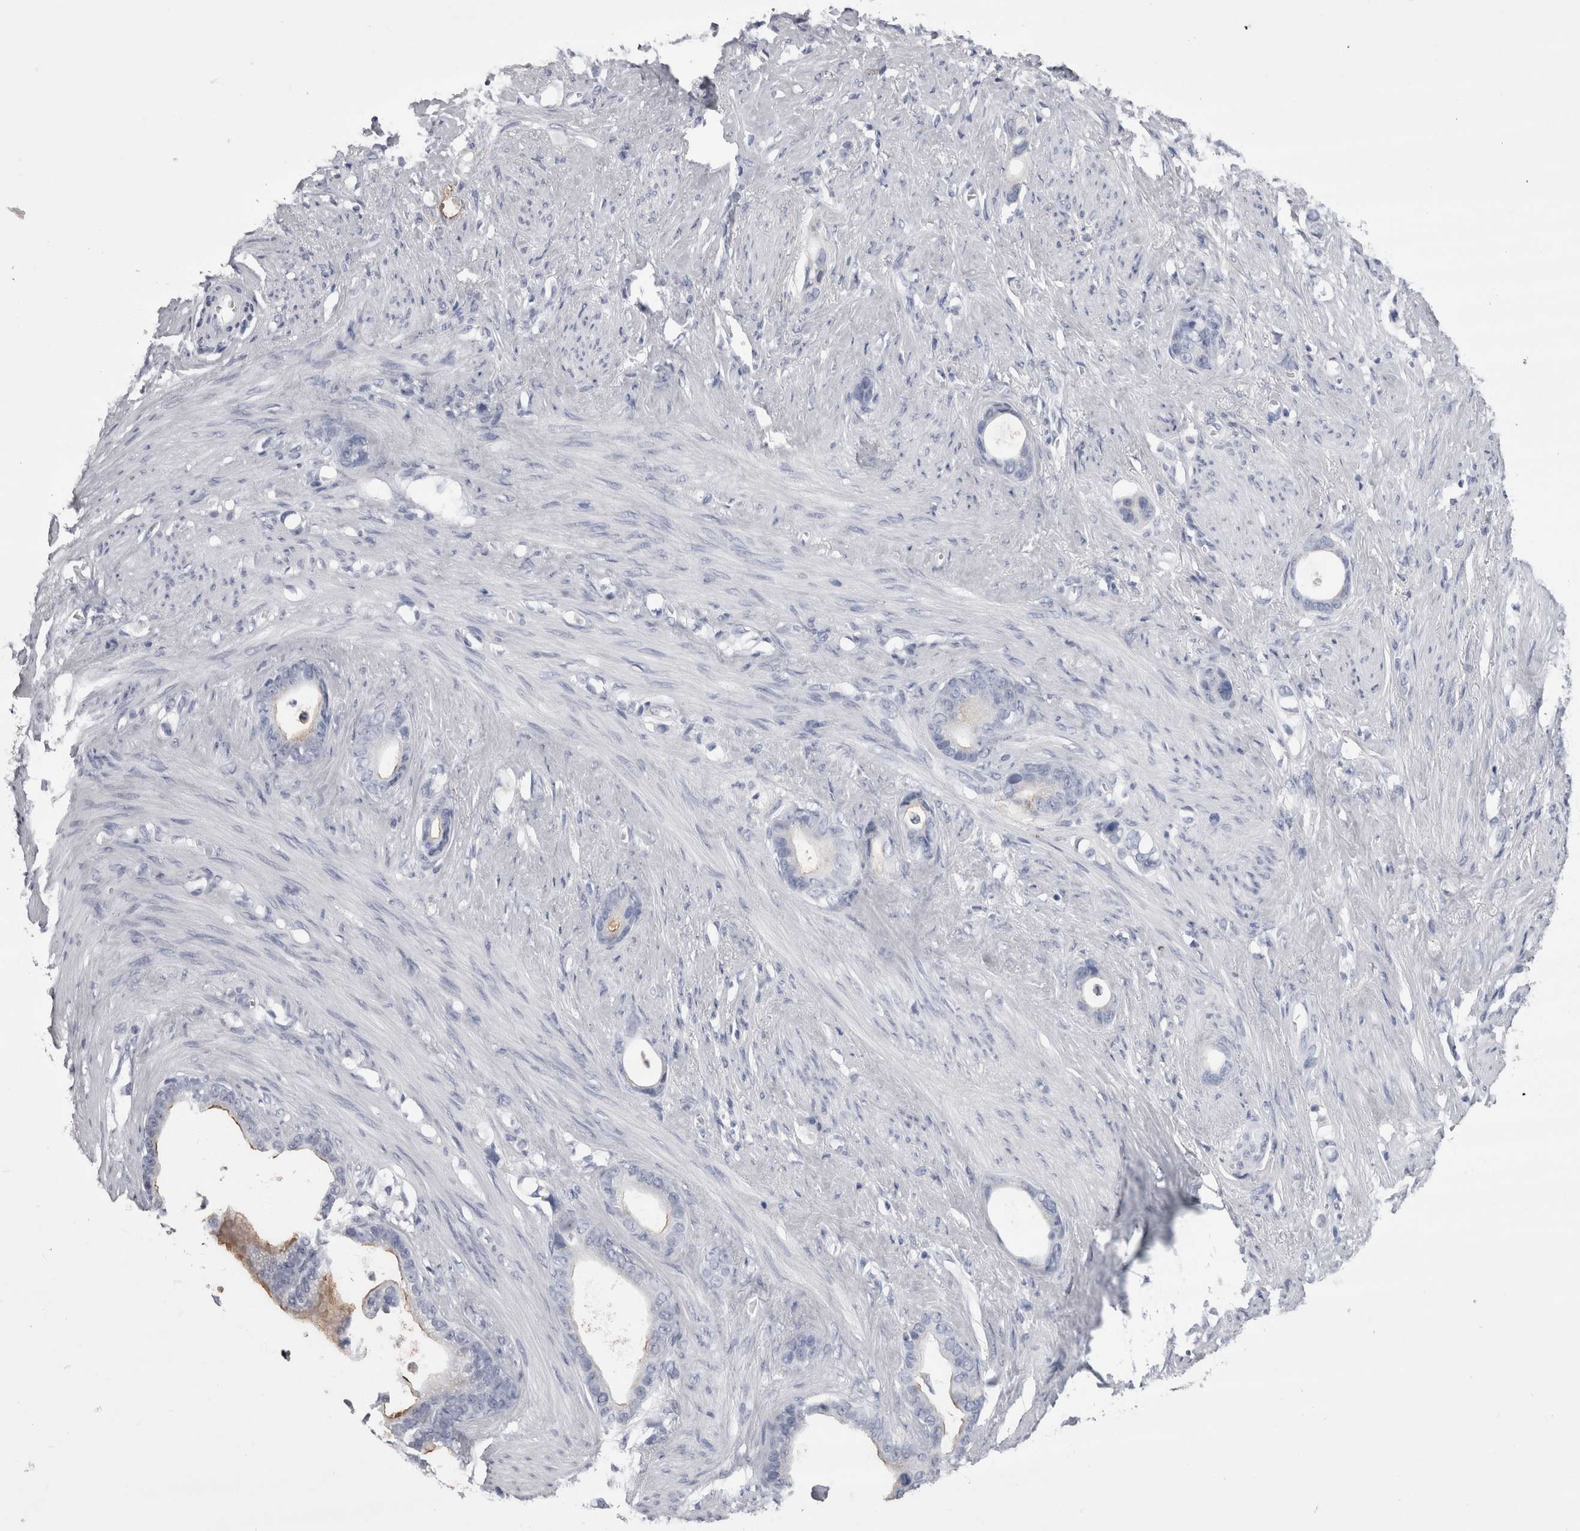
{"staining": {"intensity": "negative", "quantity": "none", "location": "none"}, "tissue": "stomach cancer", "cell_type": "Tumor cells", "image_type": "cancer", "snomed": [{"axis": "morphology", "description": "Adenocarcinoma, NOS"}, {"axis": "topography", "description": "Stomach"}], "caption": "Histopathology image shows no protein staining in tumor cells of adenocarcinoma (stomach) tissue.", "gene": "CDHR5", "patient": {"sex": "female", "age": 75}}